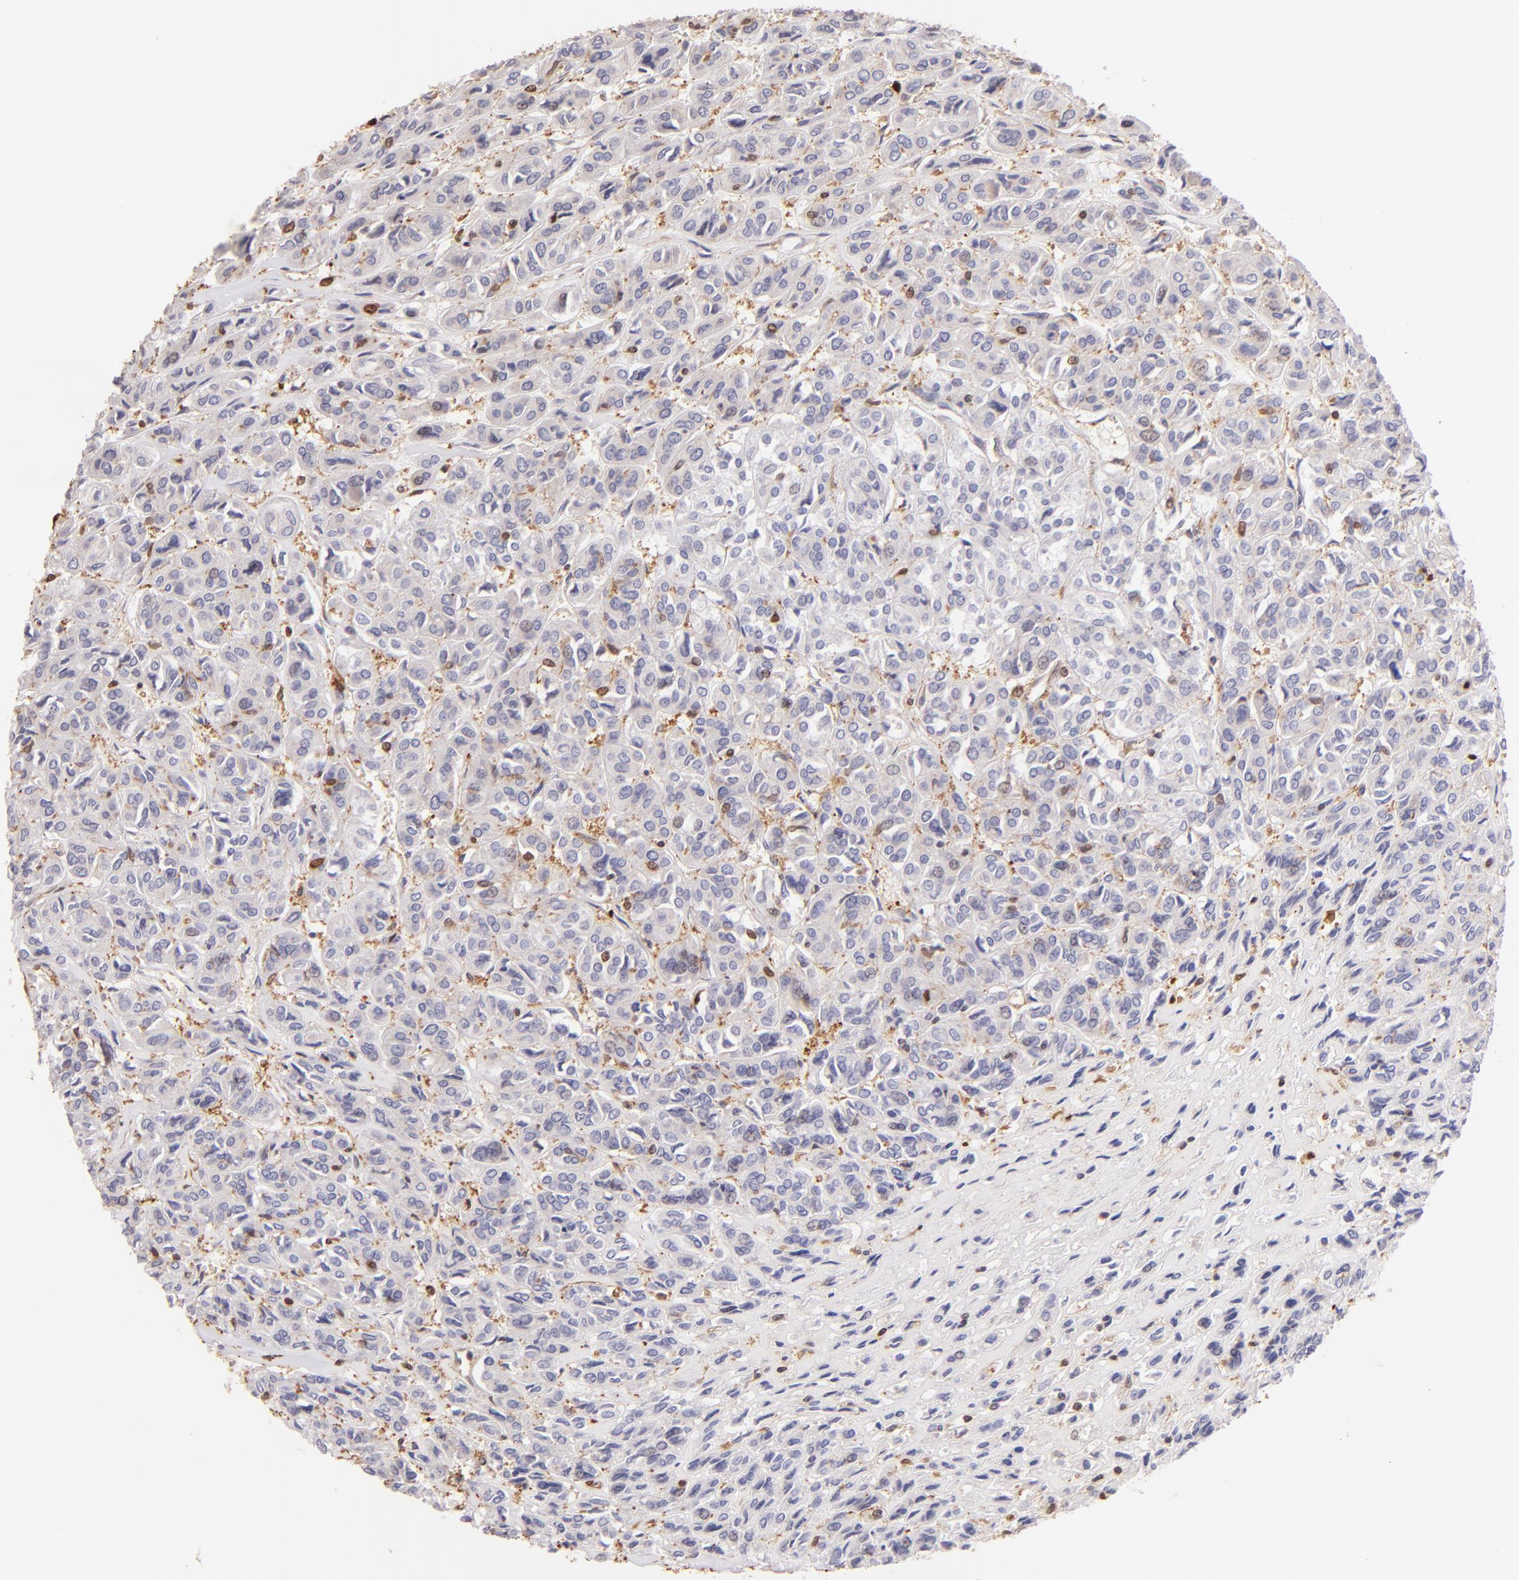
{"staining": {"intensity": "negative", "quantity": "none", "location": "none"}, "tissue": "thyroid cancer", "cell_type": "Tumor cells", "image_type": "cancer", "snomed": [{"axis": "morphology", "description": "Follicular adenoma carcinoma, NOS"}, {"axis": "topography", "description": "Thyroid gland"}], "caption": "This is an immunohistochemistry (IHC) photomicrograph of human thyroid follicular adenoma carcinoma. There is no expression in tumor cells.", "gene": "BTK", "patient": {"sex": "female", "age": 71}}